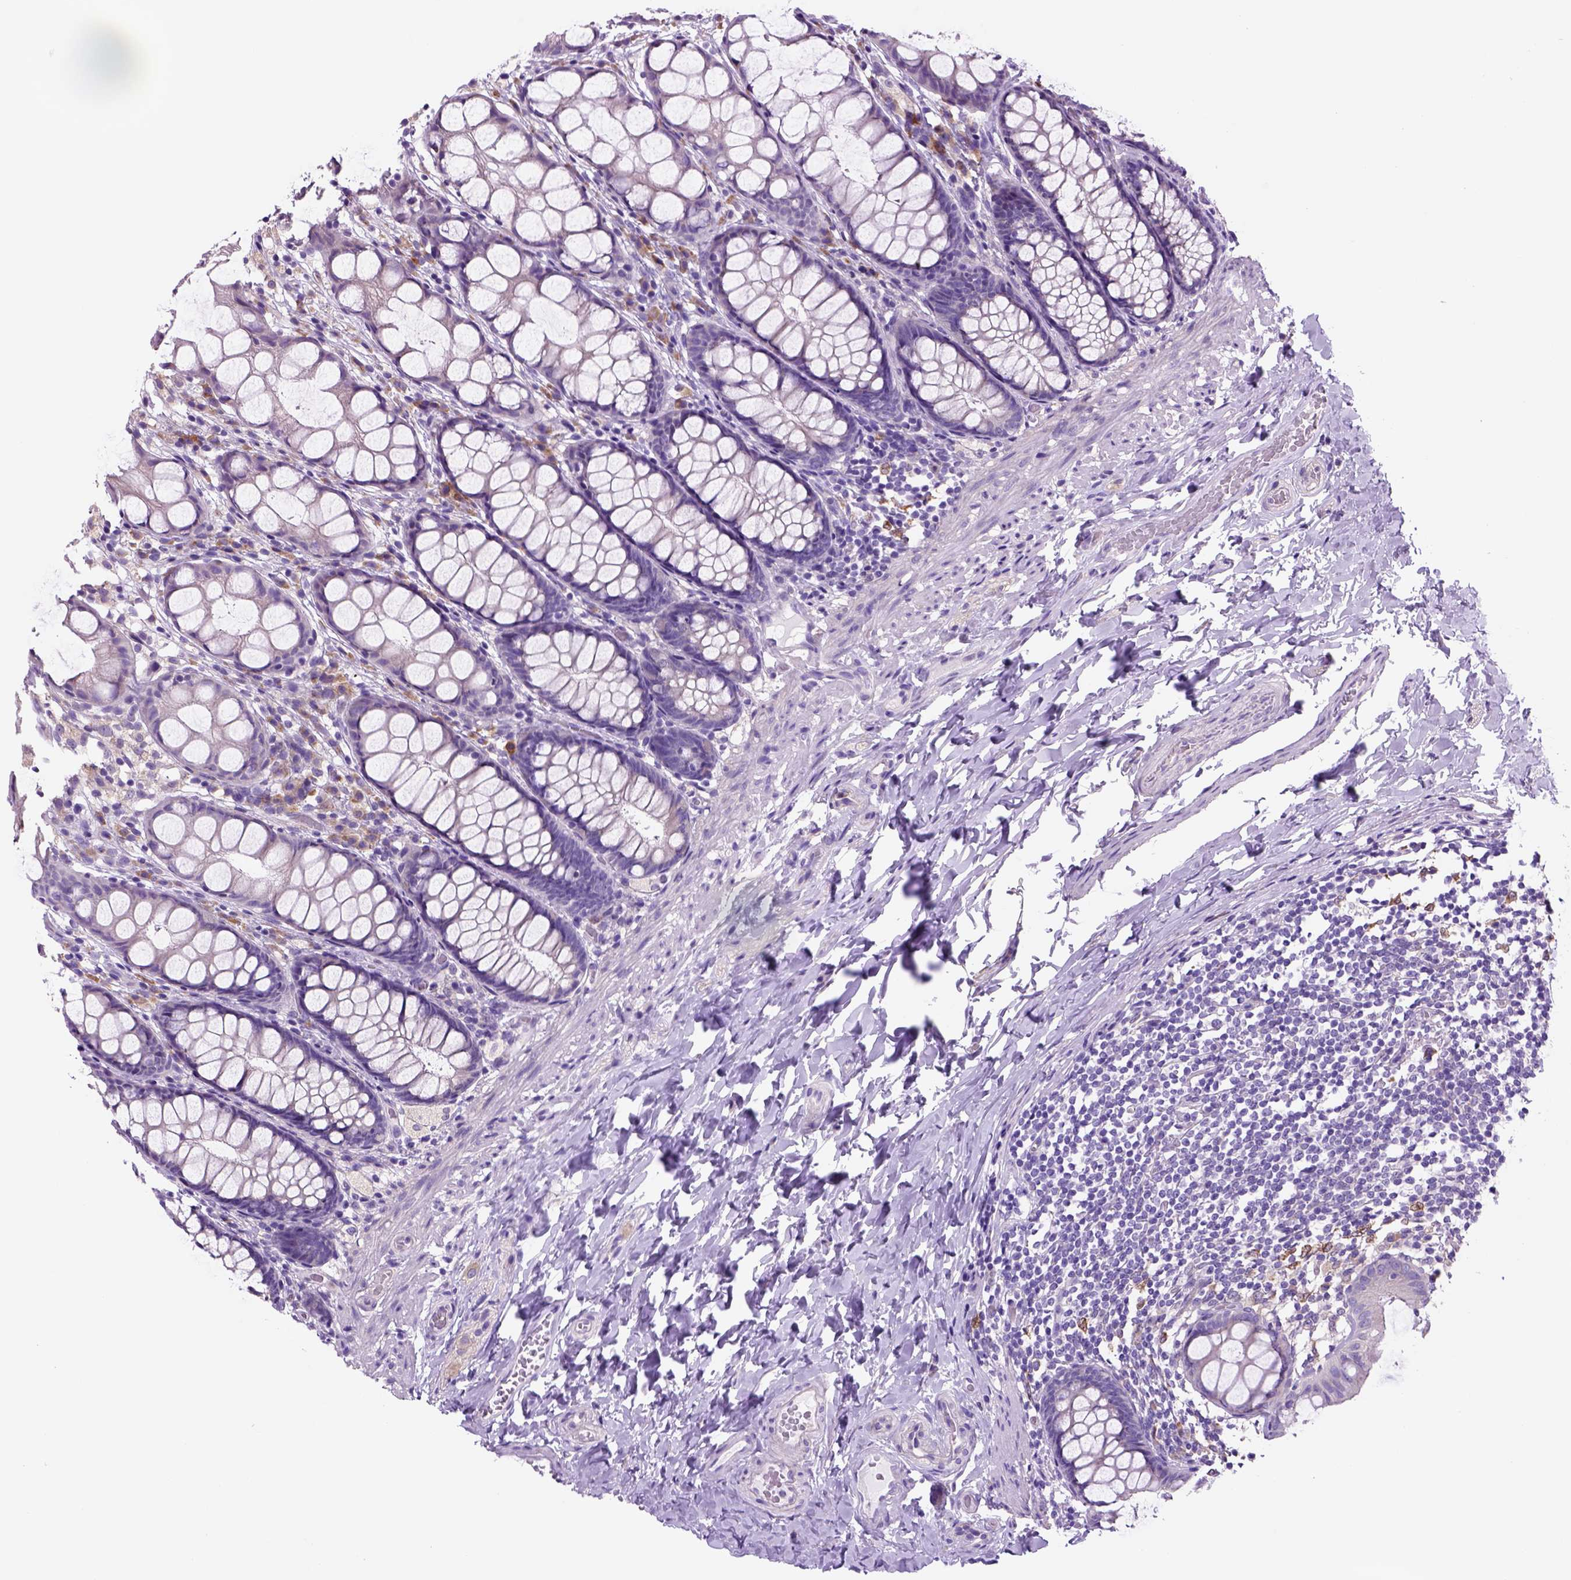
{"staining": {"intensity": "negative", "quantity": "none", "location": "none"}, "tissue": "colon", "cell_type": "Endothelial cells", "image_type": "normal", "snomed": [{"axis": "morphology", "description": "Normal tissue, NOS"}, {"axis": "topography", "description": "Colon"}], "caption": "The immunohistochemistry (IHC) photomicrograph has no significant expression in endothelial cells of colon. (Brightfield microscopy of DAB IHC at high magnification).", "gene": "PIAS3", "patient": {"sex": "male", "age": 47}}